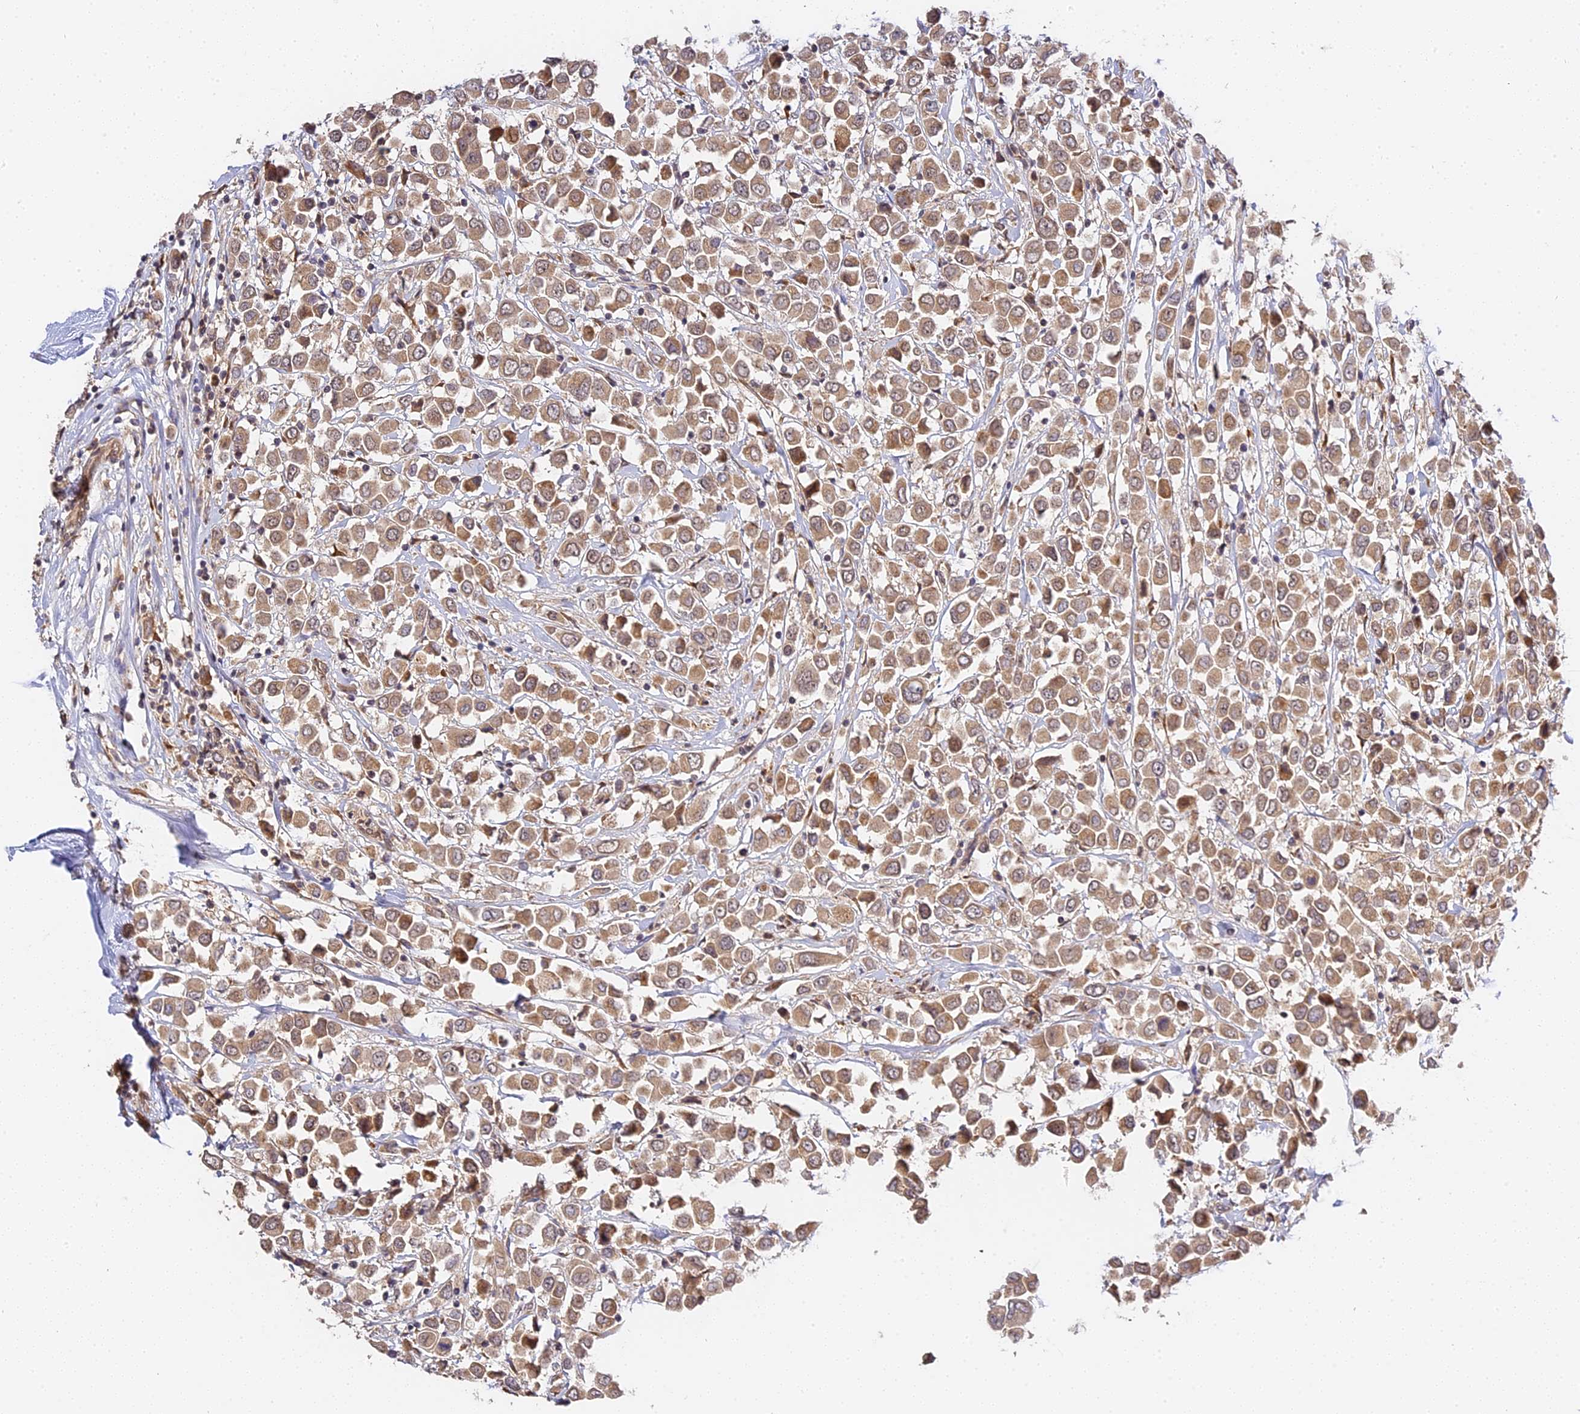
{"staining": {"intensity": "moderate", "quantity": ">75%", "location": "cytoplasmic/membranous"}, "tissue": "breast cancer", "cell_type": "Tumor cells", "image_type": "cancer", "snomed": [{"axis": "morphology", "description": "Duct carcinoma"}, {"axis": "topography", "description": "Breast"}], "caption": "Breast cancer (infiltrating ductal carcinoma) stained with DAB (3,3'-diaminobenzidine) IHC demonstrates medium levels of moderate cytoplasmic/membranous staining in about >75% of tumor cells.", "gene": "IMPACT", "patient": {"sex": "female", "age": 61}}